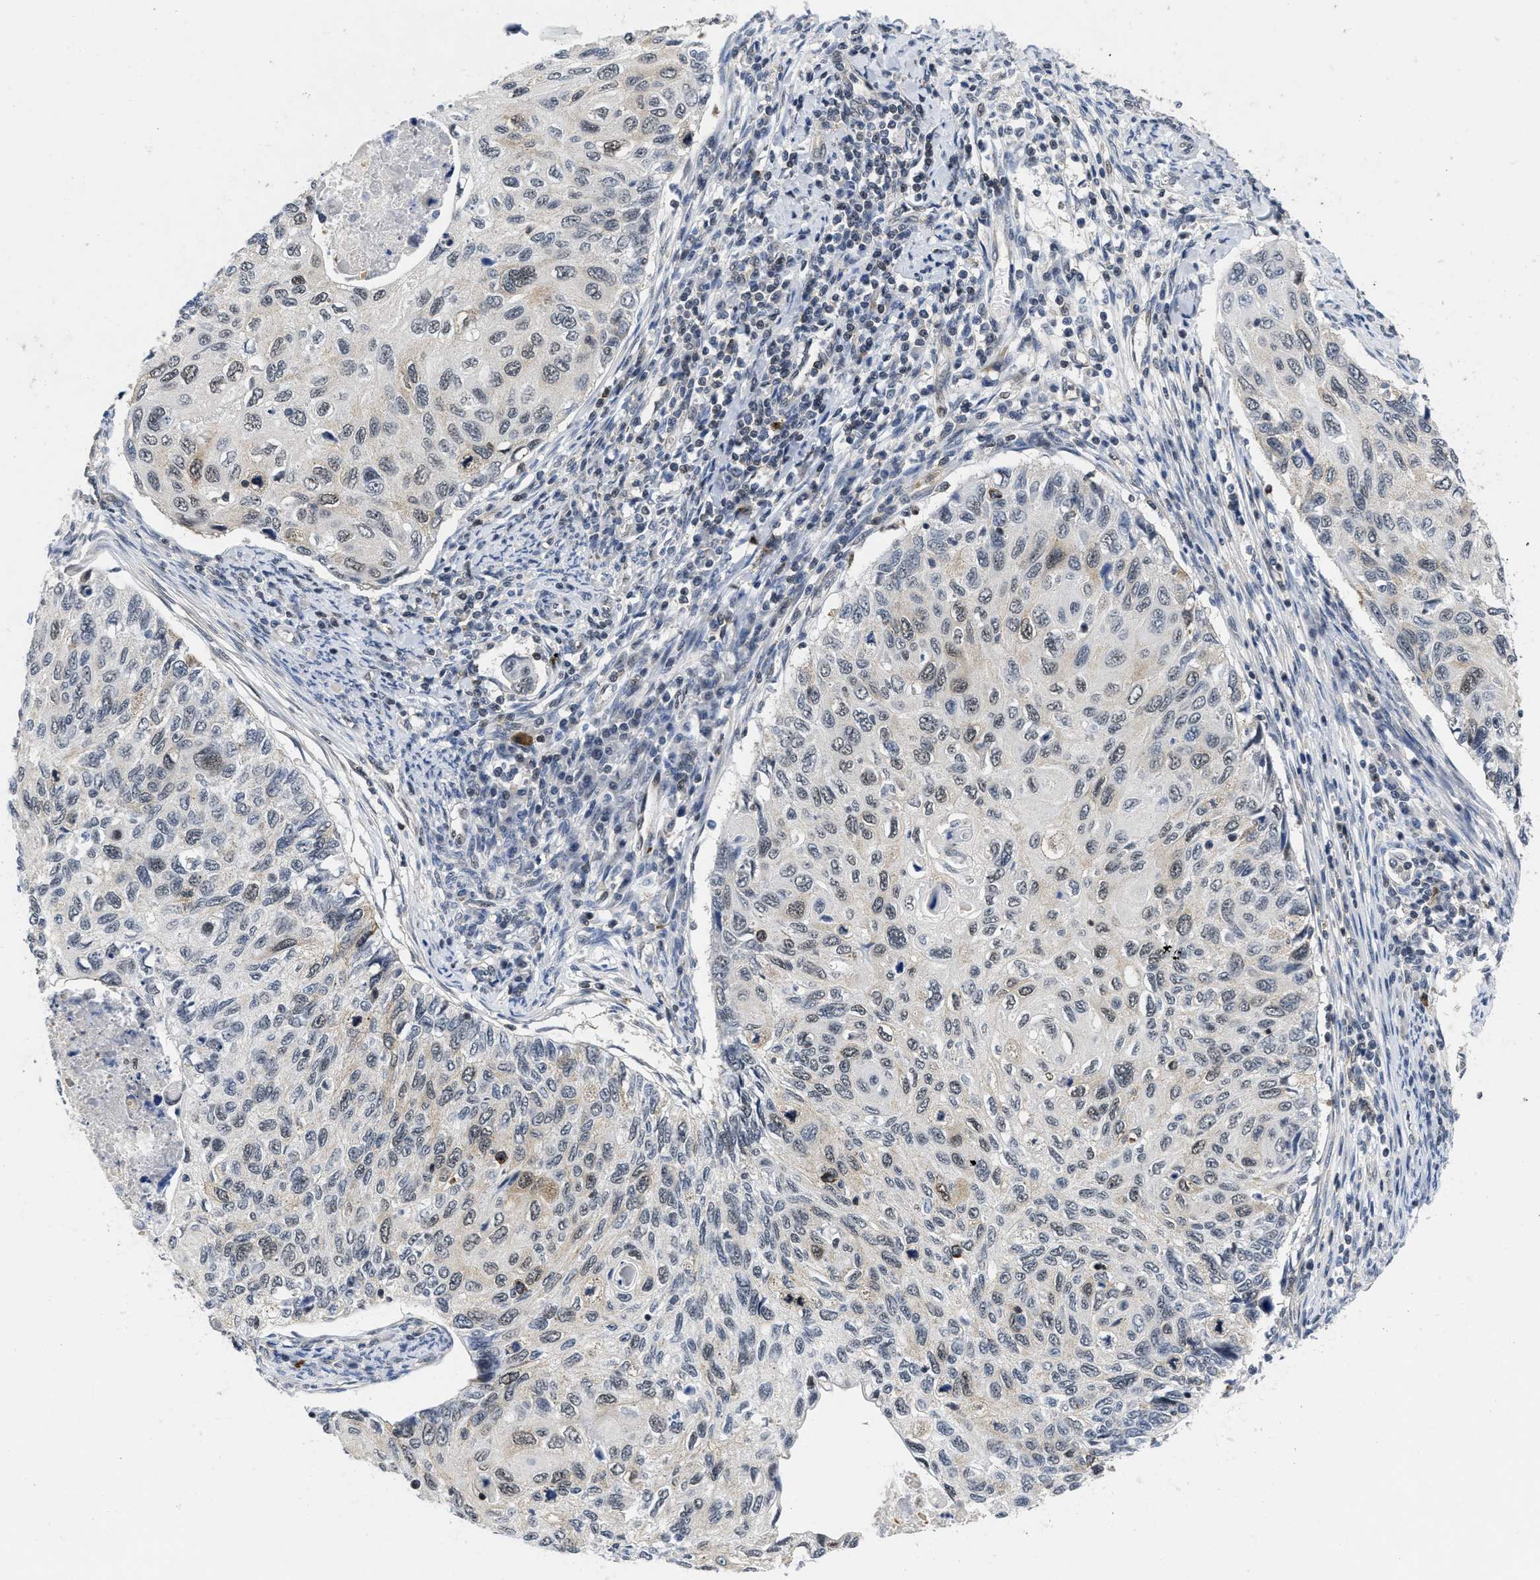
{"staining": {"intensity": "weak", "quantity": "25%-75%", "location": "nuclear"}, "tissue": "cervical cancer", "cell_type": "Tumor cells", "image_type": "cancer", "snomed": [{"axis": "morphology", "description": "Squamous cell carcinoma, NOS"}, {"axis": "topography", "description": "Cervix"}], "caption": "Human squamous cell carcinoma (cervical) stained with a protein marker demonstrates weak staining in tumor cells.", "gene": "HIF1A", "patient": {"sex": "female", "age": 70}}